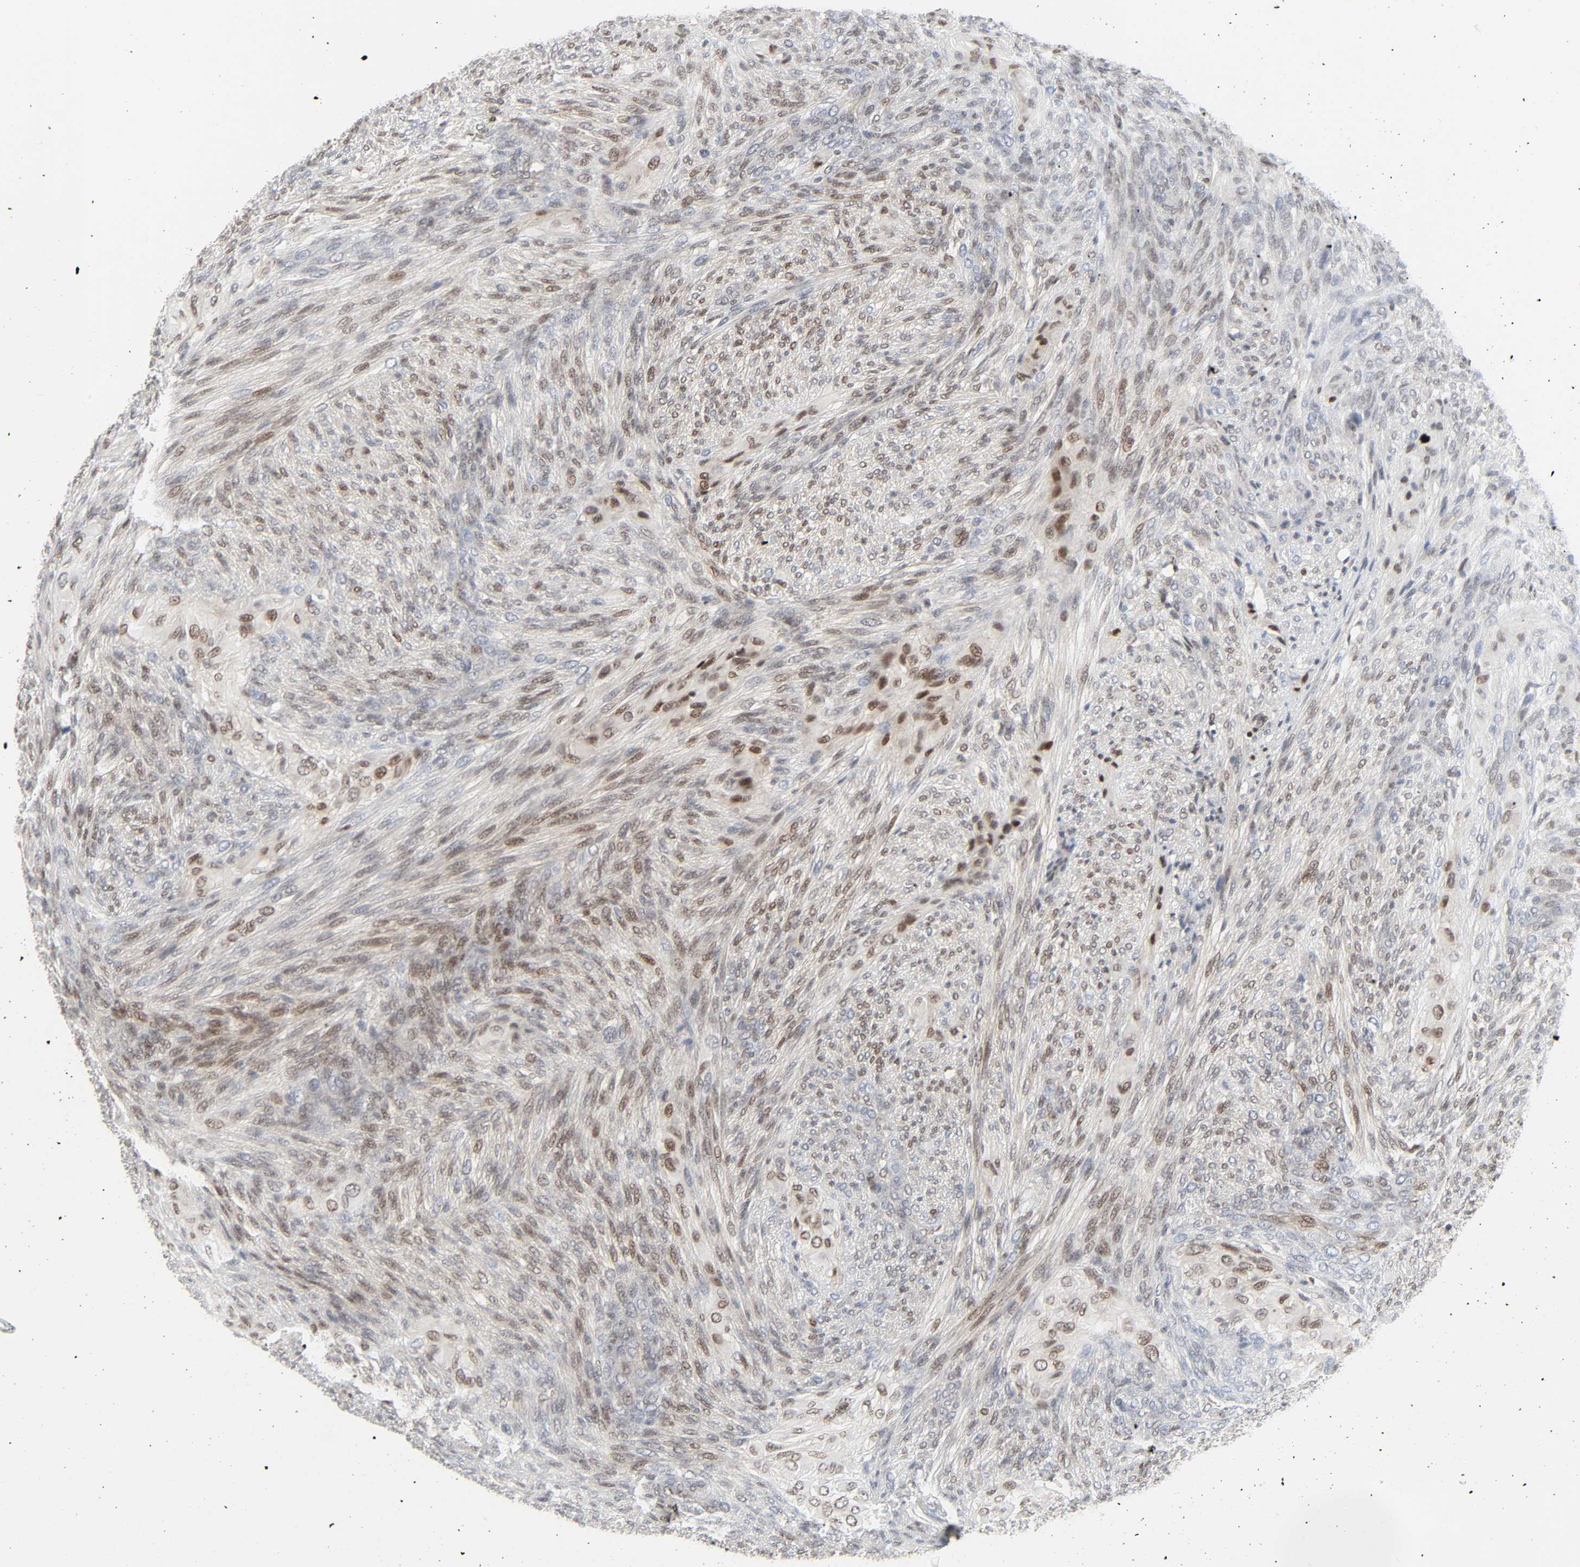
{"staining": {"intensity": "moderate", "quantity": "25%-75%", "location": "cytoplasmic/membranous,nuclear"}, "tissue": "glioma", "cell_type": "Tumor cells", "image_type": "cancer", "snomed": [{"axis": "morphology", "description": "Glioma, malignant, High grade"}, {"axis": "topography", "description": "Cerebral cortex"}], "caption": "This is an image of IHC staining of high-grade glioma (malignant), which shows moderate expression in the cytoplasmic/membranous and nuclear of tumor cells.", "gene": "ZBTB16", "patient": {"sex": "female", "age": 55}}